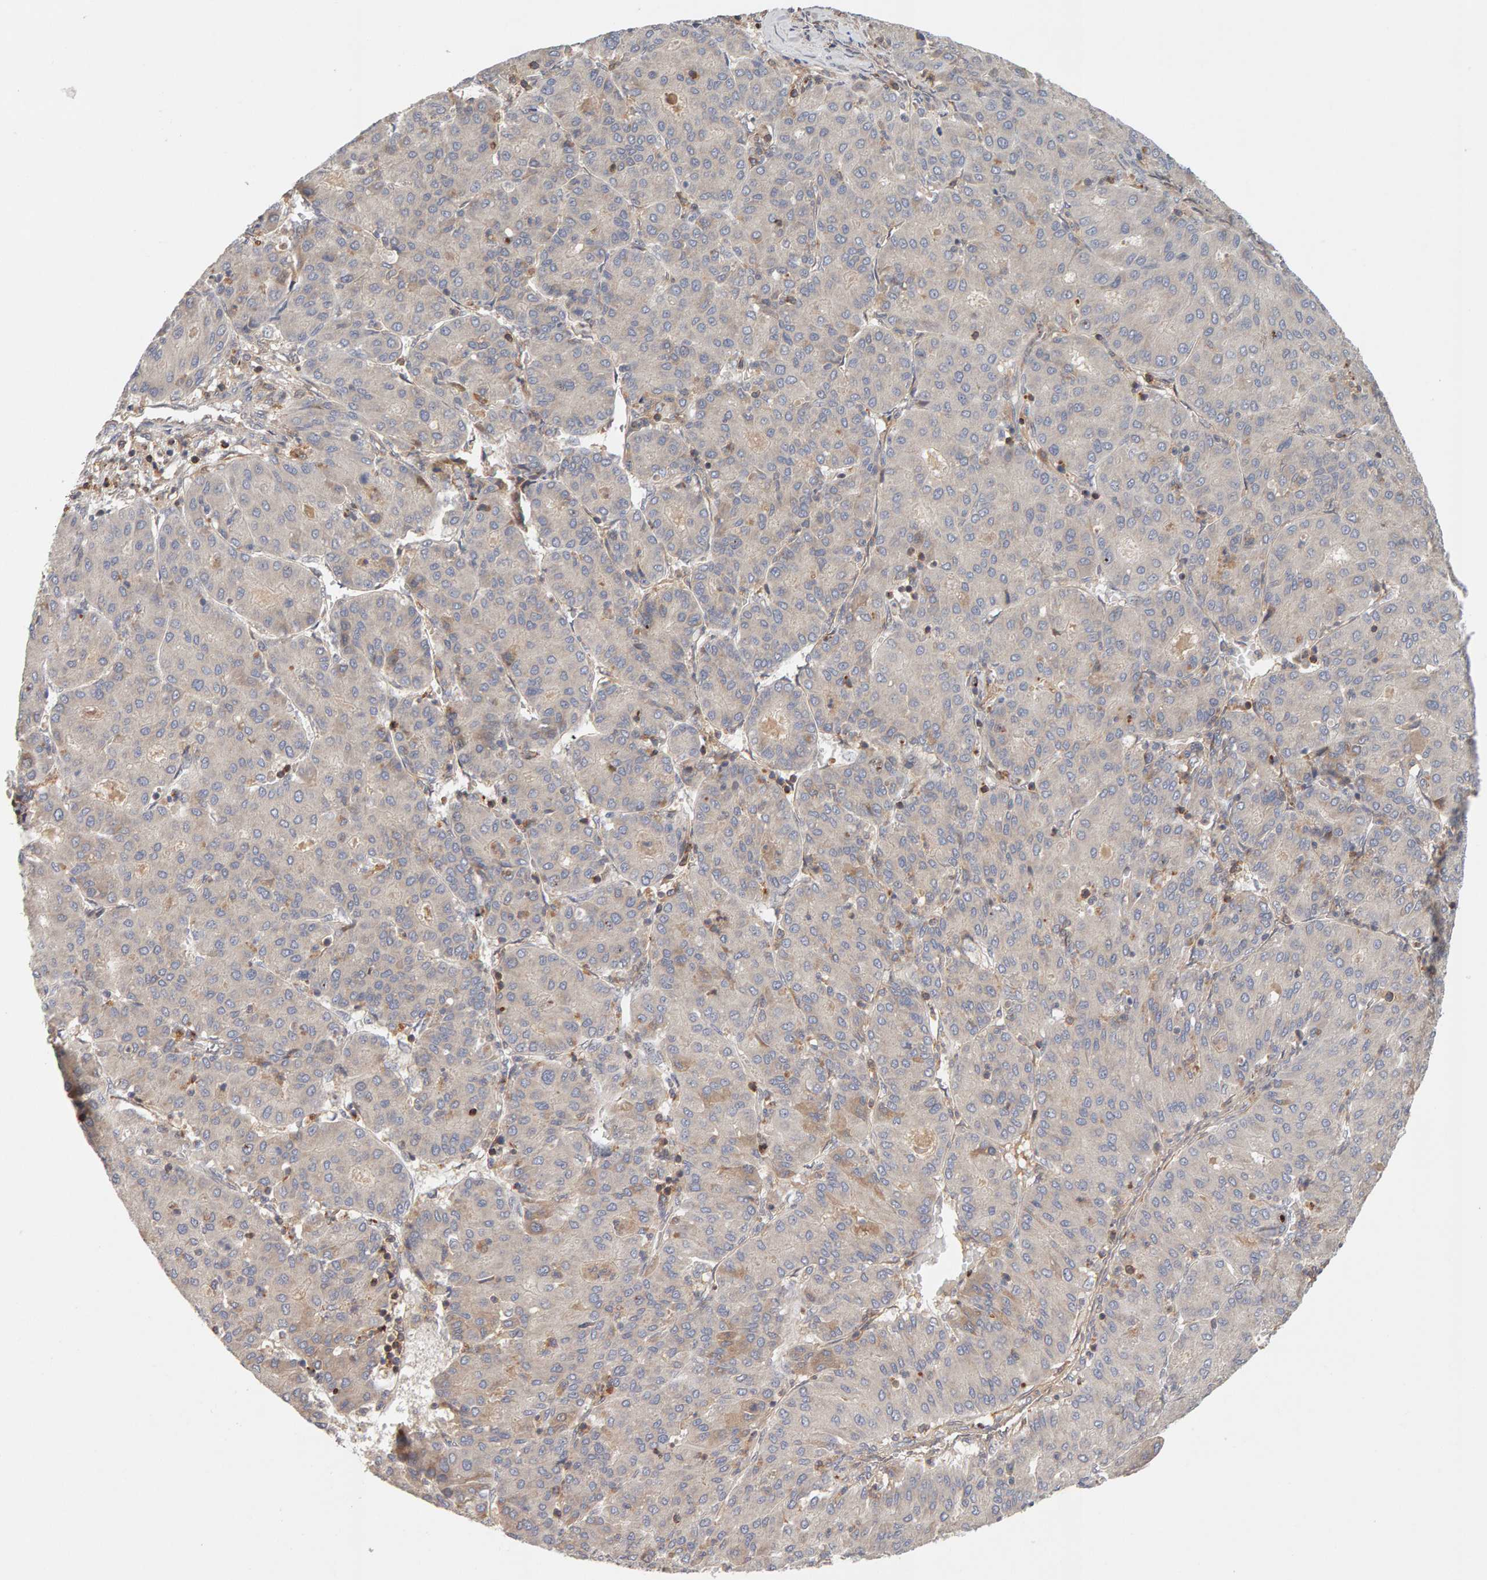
{"staining": {"intensity": "weak", "quantity": "25%-75%", "location": "cytoplasmic/membranous"}, "tissue": "liver cancer", "cell_type": "Tumor cells", "image_type": "cancer", "snomed": [{"axis": "morphology", "description": "Carcinoma, Hepatocellular, NOS"}, {"axis": "topography", "description": "Liver"}], "caption": "Weak cytoplasmic/membranous protein staining is seen in approximately 25%-75% of tumor cells in liver hepatocellular carcinoma. The protein is shown in brown color, while the nuclei are stained blue.", "gene": "NUDCD1", "patient": {"sex": "male", "age": 65}}